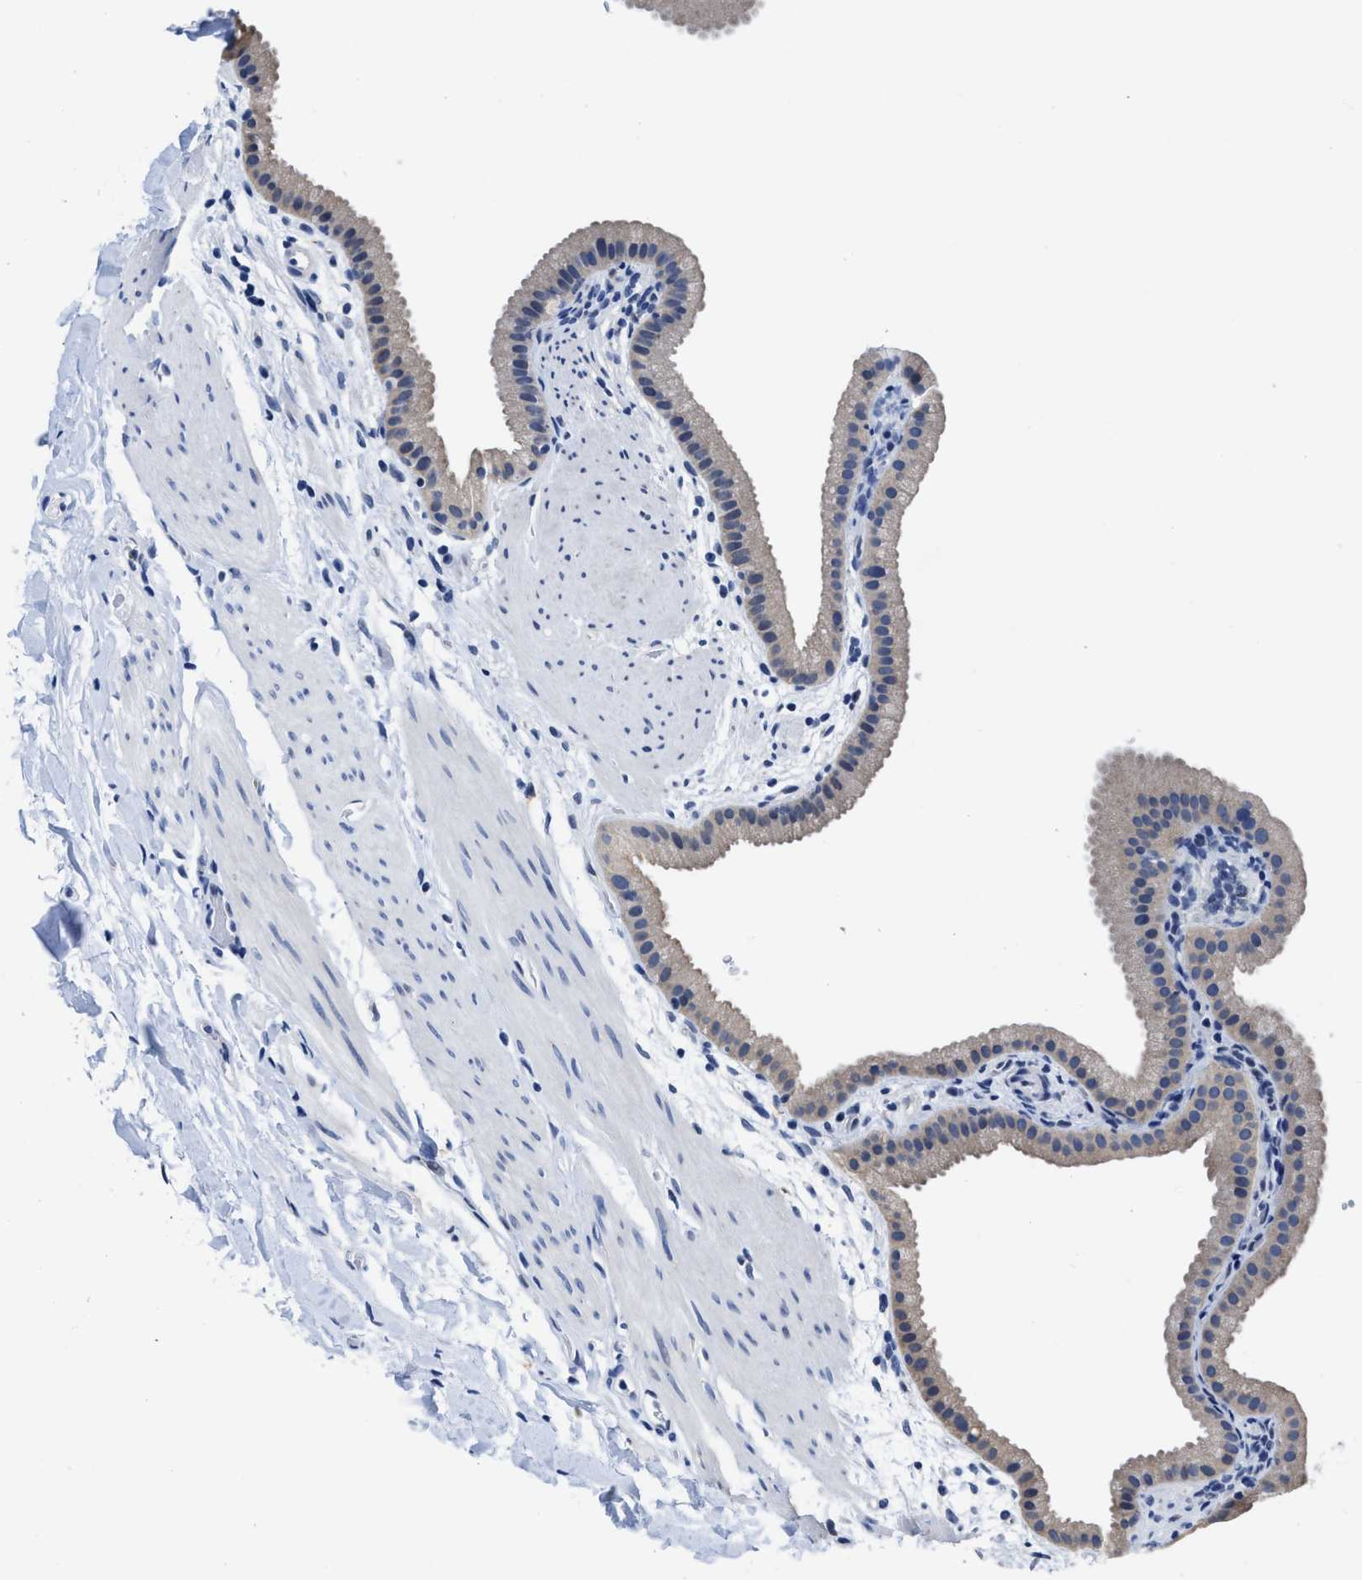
{"staining": {"intensity": "negative", "quantity": "none", "location": "none"}, "tissue": "gallbladder", "cell_type": "Glandular cells", "image_type": "normal", "snomed": [{"axis": "morphology", "description": "Normal tissue, NOS"}, {"axis": "topography", "description": "Gallbladder"}], "caption": "Histopathology image shows no significant protein positivity in glandular cells of normal gallbladder.", "gene": "HOOK1", "patient": {"sex": "female", "age": 64}}